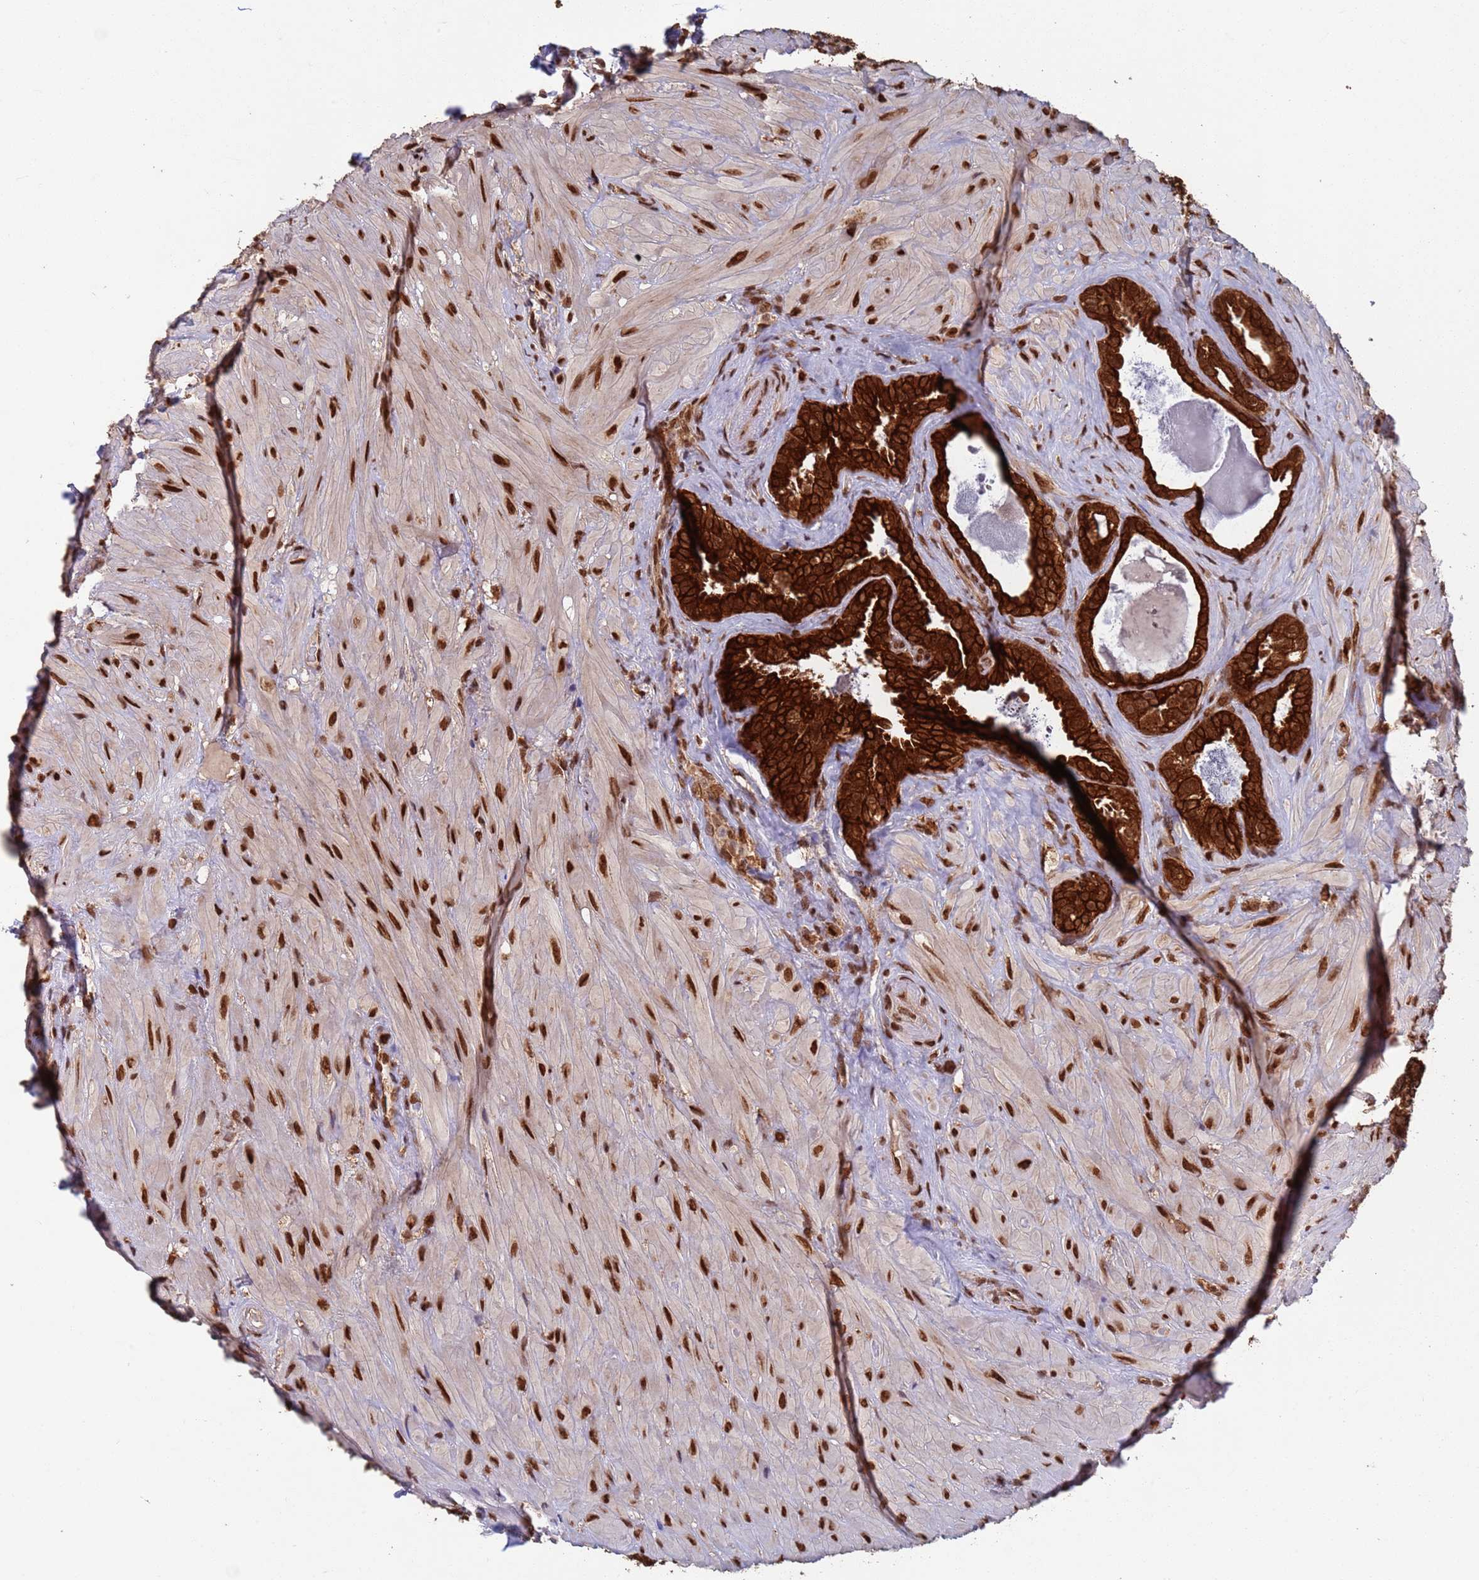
{"staining": {"intensity": "strong", "quantity": ">75%", "location": "cytoplasmic/membranous,nuclear"}, "tissue": "seminal vesicle", "cell_type": "Glandular cells", "image_type": "normal", "snomed": [{"axis": "morphology", "description": "Normal tissue, NOS"}, {"axis": "topography", "description": "Seminal veicle"}, {"axis": "topography", "description": "Peripheral nerve tissue"}], "caption": "Immunohistochemistry of normal human seminal vesicle demonstrates high levels of strong cytoplasmic/membranous,nuclear expression in approximately >75% of glandular cells.", "gene": "FUBP3", "patient": {"sex": "male", "age": 67}}